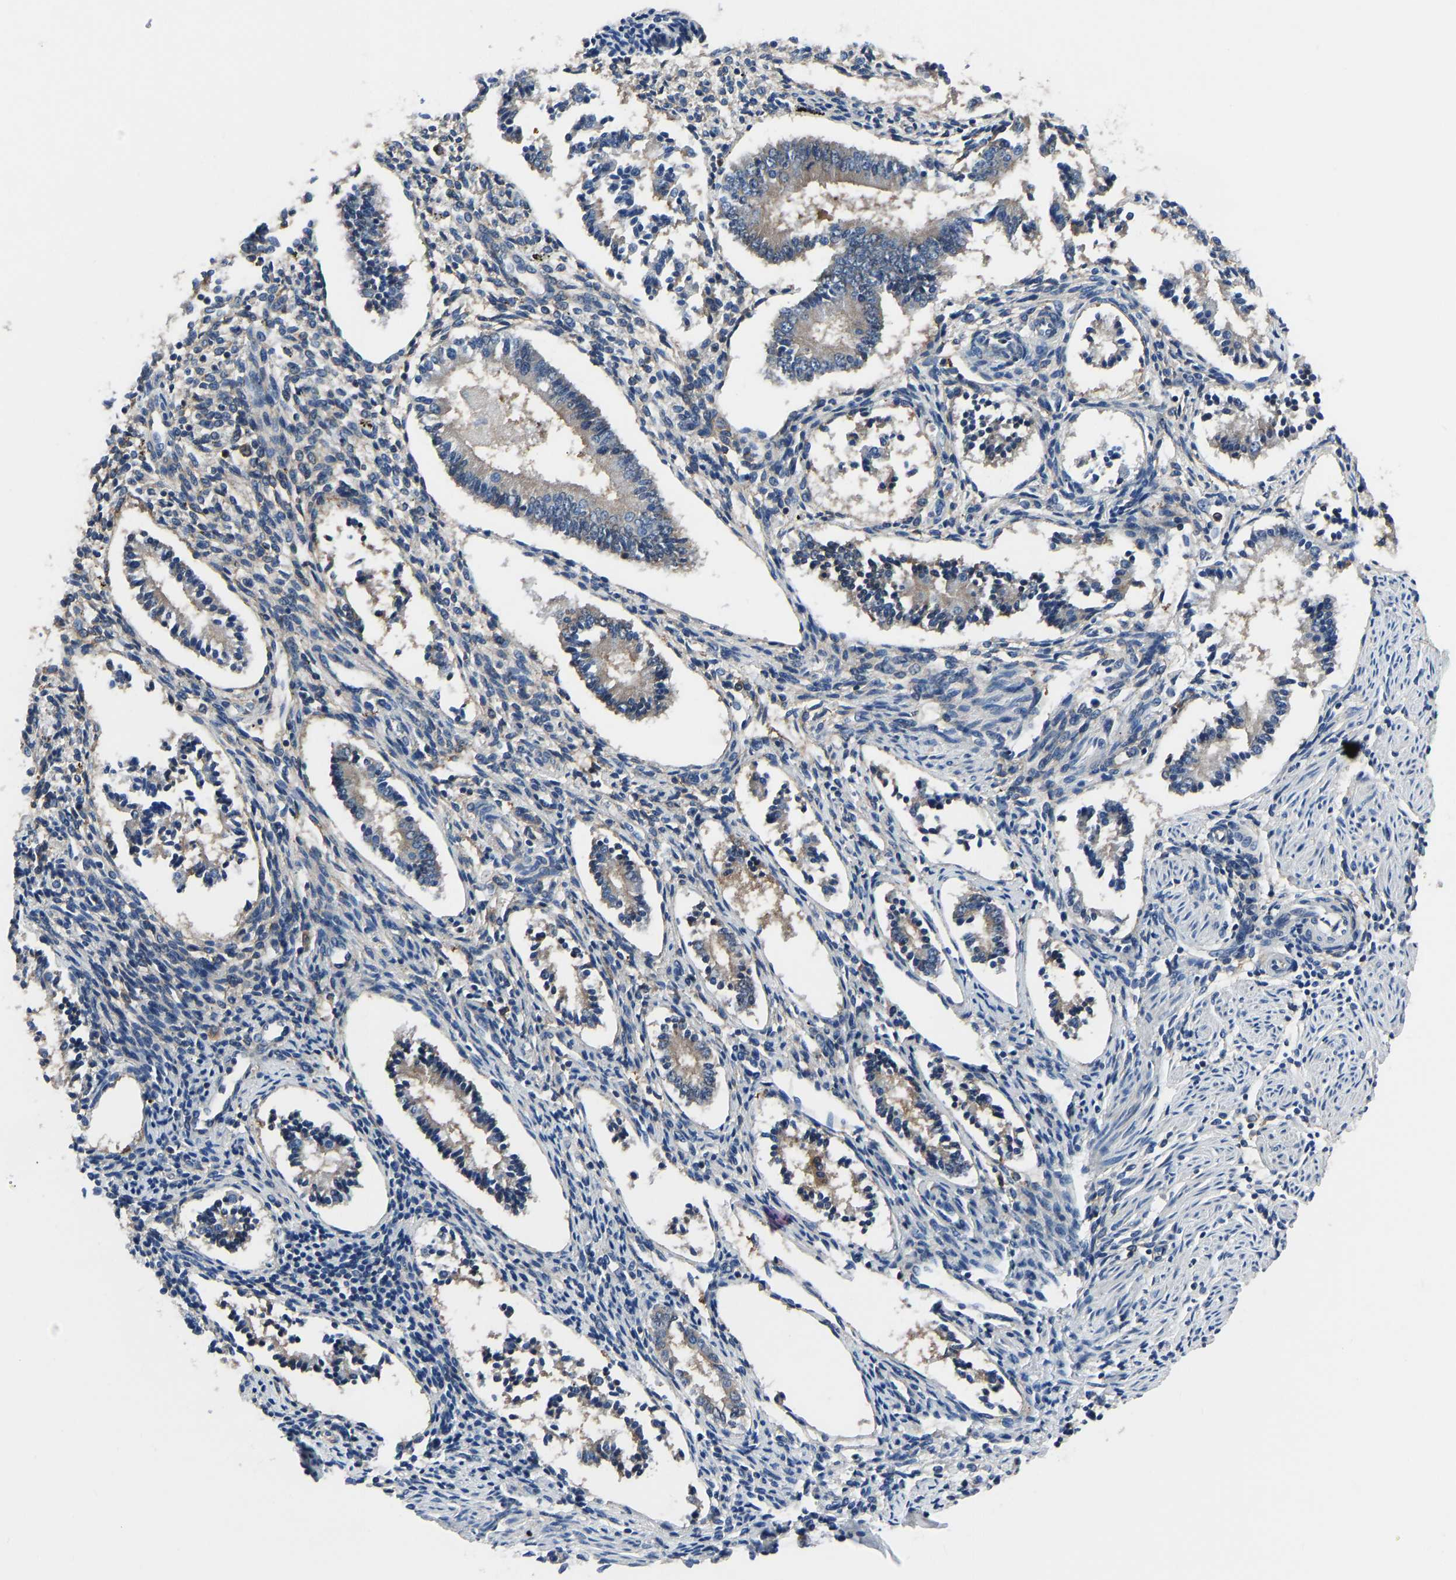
{"staining": {"intensity": "weak", "quantity": "25%-75%", "location": "cytoplasmic/membranous"}, "tissue": "endometrium", "cell_type": "Cells in endometrial stroma", "image_type": "normal", "snomed": [{"axis": "morphology", "description": "Normal tissue, NOS"}, {"axis": "topography", "description": "Endometrium"}], "caption": "Endometrium stained for a protein (brown) exhibits weak cytoplasmic/membranous positive staining in about 25%-75% of cells in endometrial stroma.", "gene": "PRKAR1A", "patient": {"sex": "female", "age": 42}}